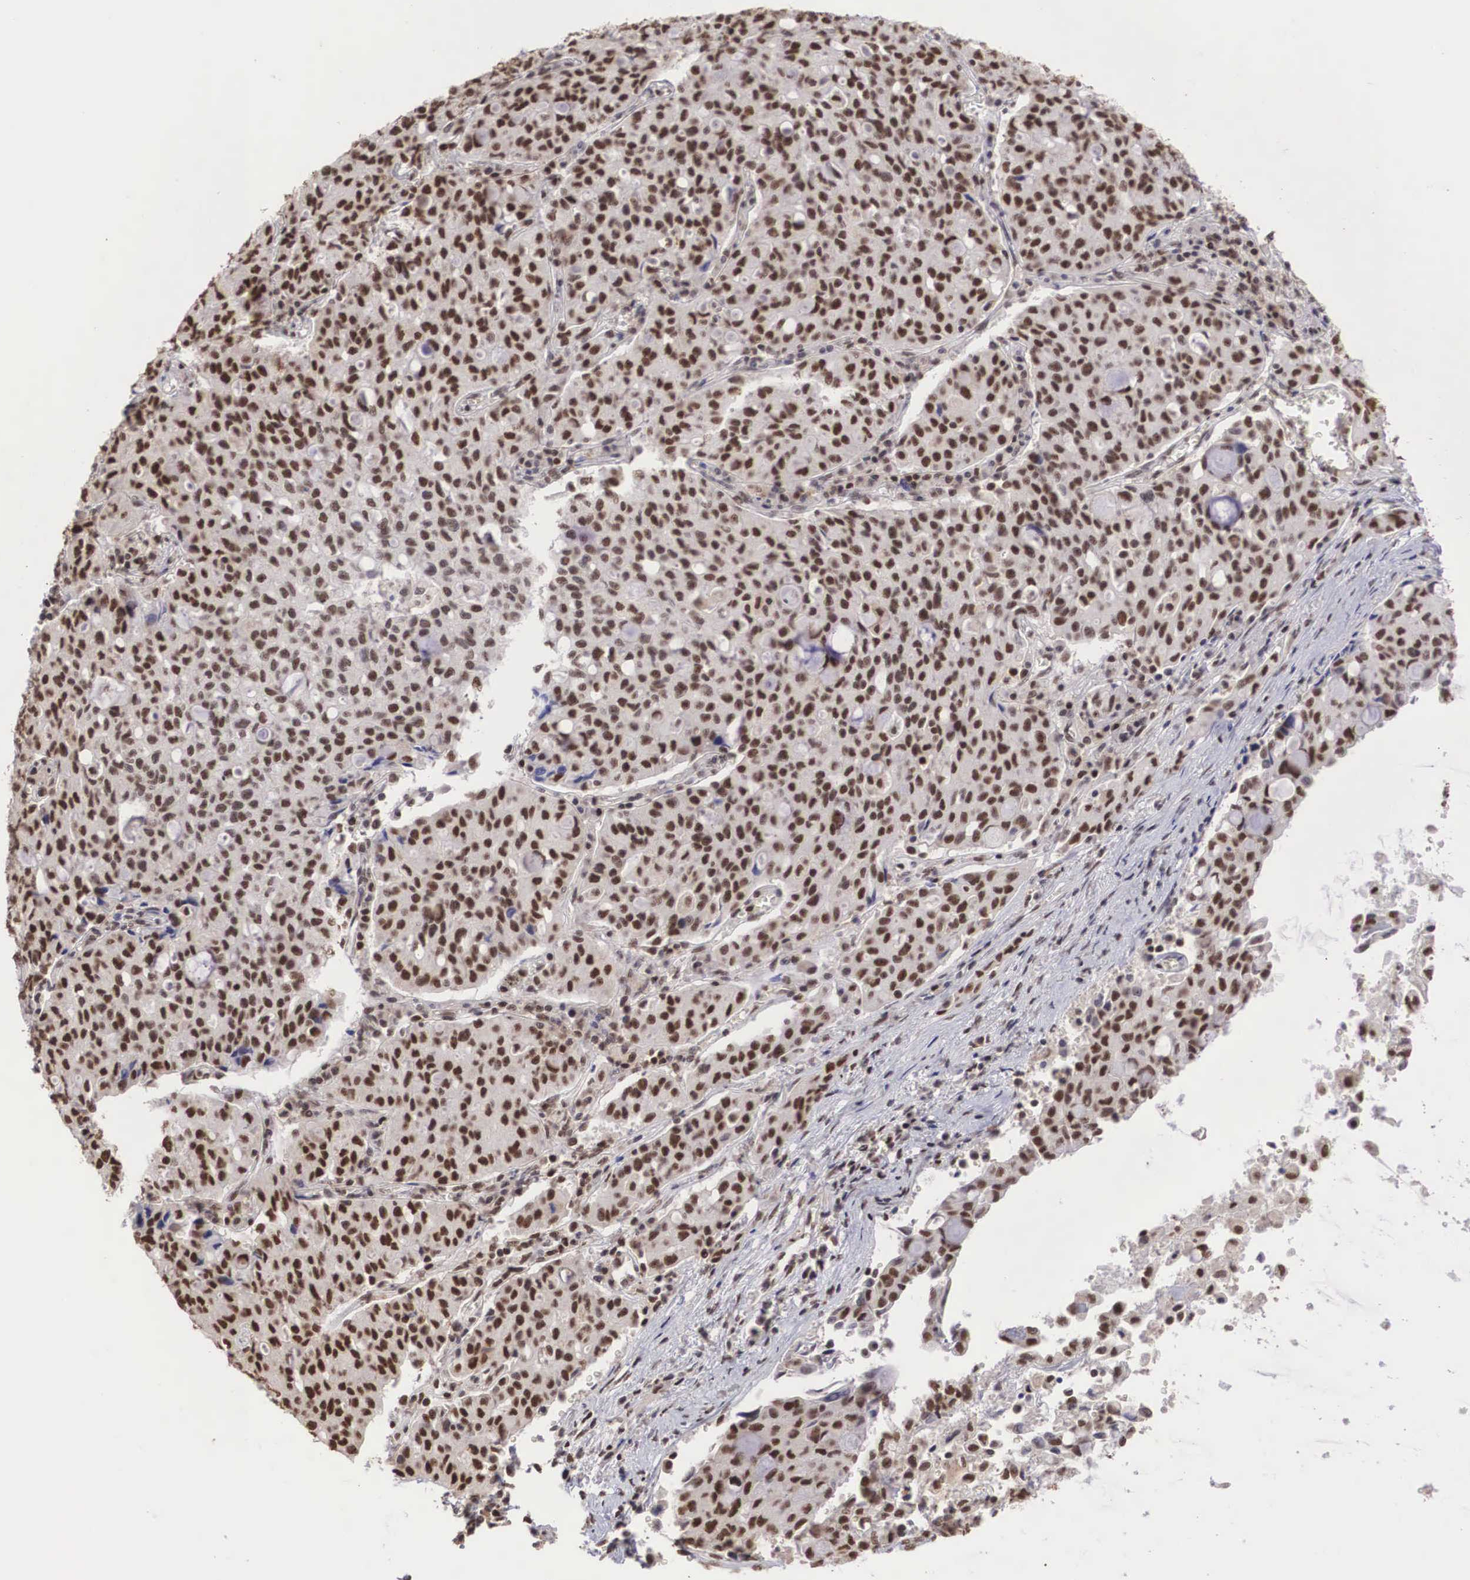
{"staining": {"intensity": "moderate", "quantity": "25%-75%", "location": "nuclear"}, "tissue": "lung cancer", "cell_type": "Tumor cells", "image_type": "cancer", "snomed": [{"axis": "morphology", "description": "Adenocarcinoma, NOS"}, {"axis": "topography", "description": "Lung"}], "caption": "Immunohistochemical staining of human lung cancer (adenocarcinoma) demonstrates moderate nuclear protein staining in about 25%-75% of tumor cells.", "gene": "HTATSF1", "patient": {"sex": "female", "age": 44}}